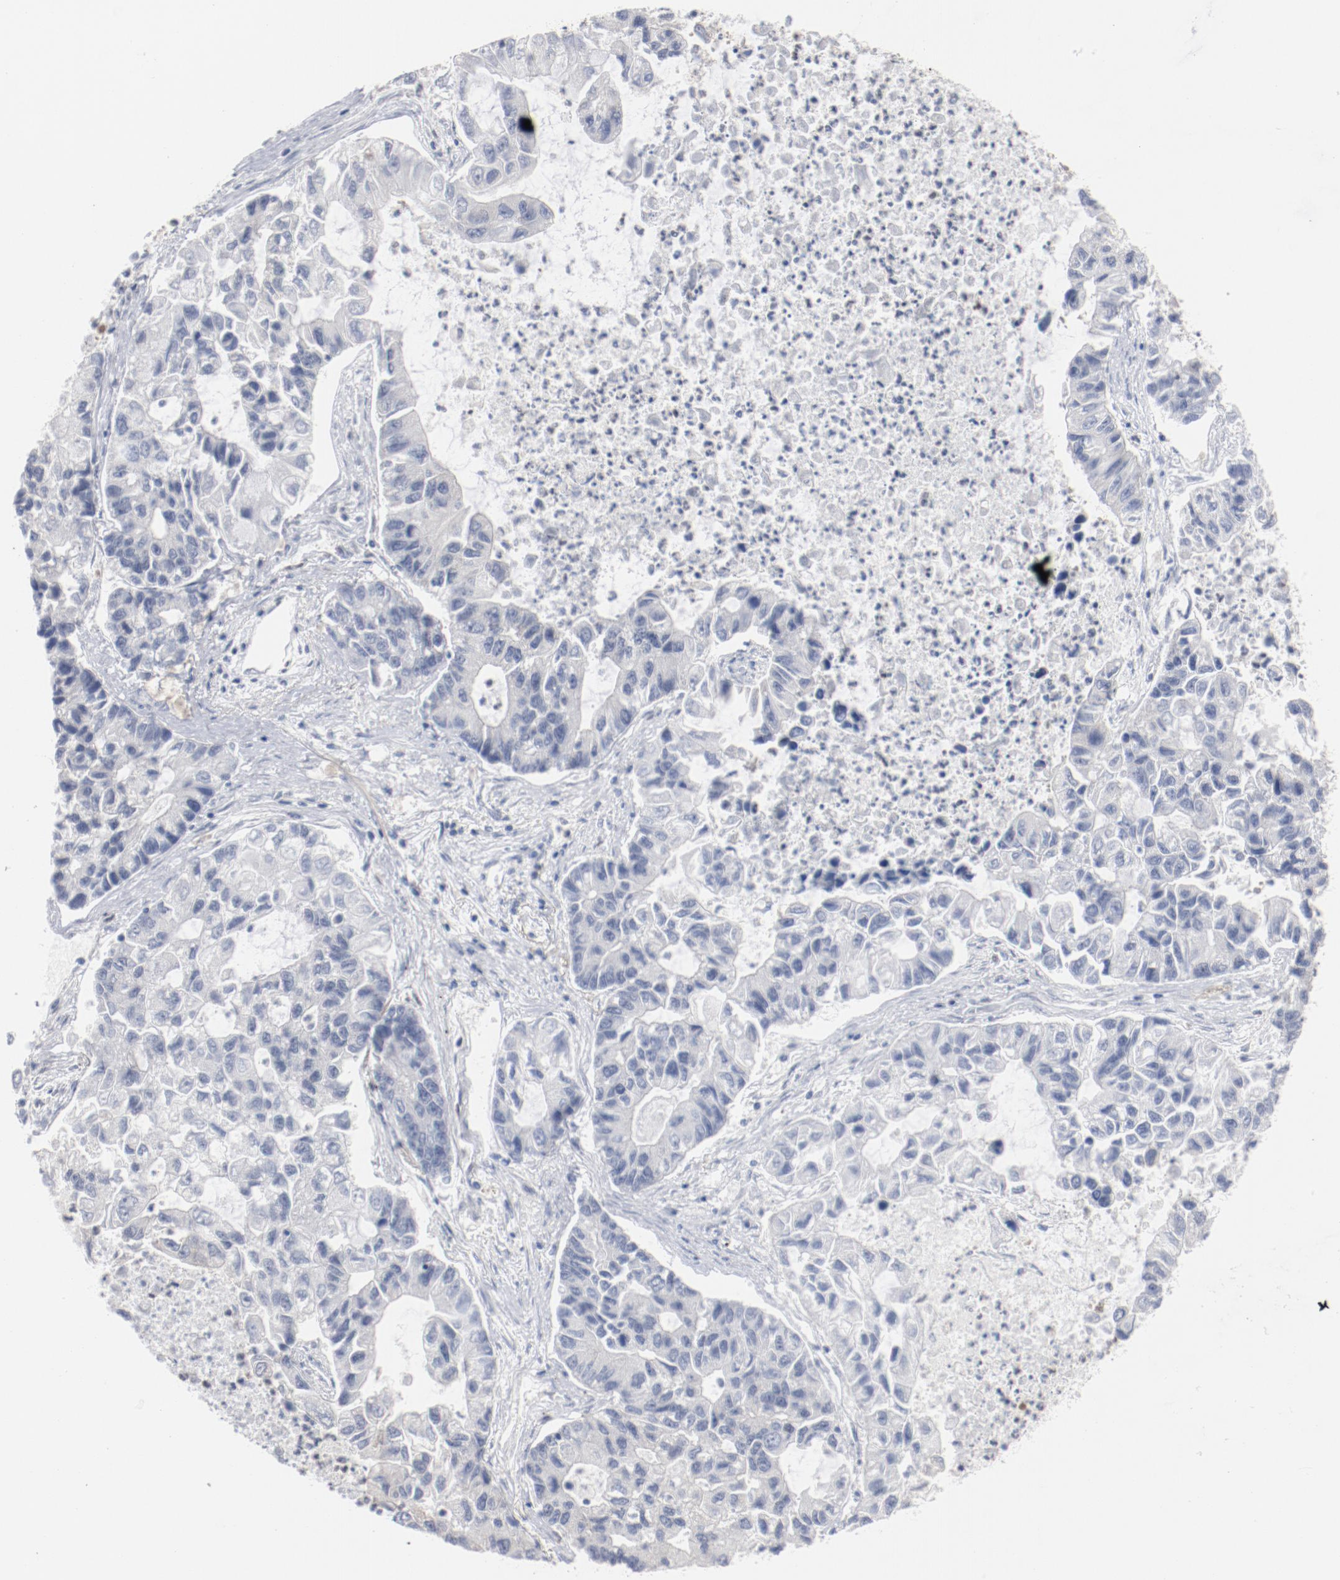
{"staining": {"intensity": "negative", "quantity": "none", "location": "none"}, "tissue": "lung cancer", "cell_type": "Tumor cells", "image_type": "cancer", "snomed": [{"axis": "morphology", "description": "Adenocarcinoma, NOS"}, {"axis": "topography", "description": "Lung"}], "caption": "Adenocarcinoma (lung) was stained to show a protein in brown. There is no significant expression in tumor cells.", "gene": "ZEB2", "patient": {"sex": "female", "age": 51}}